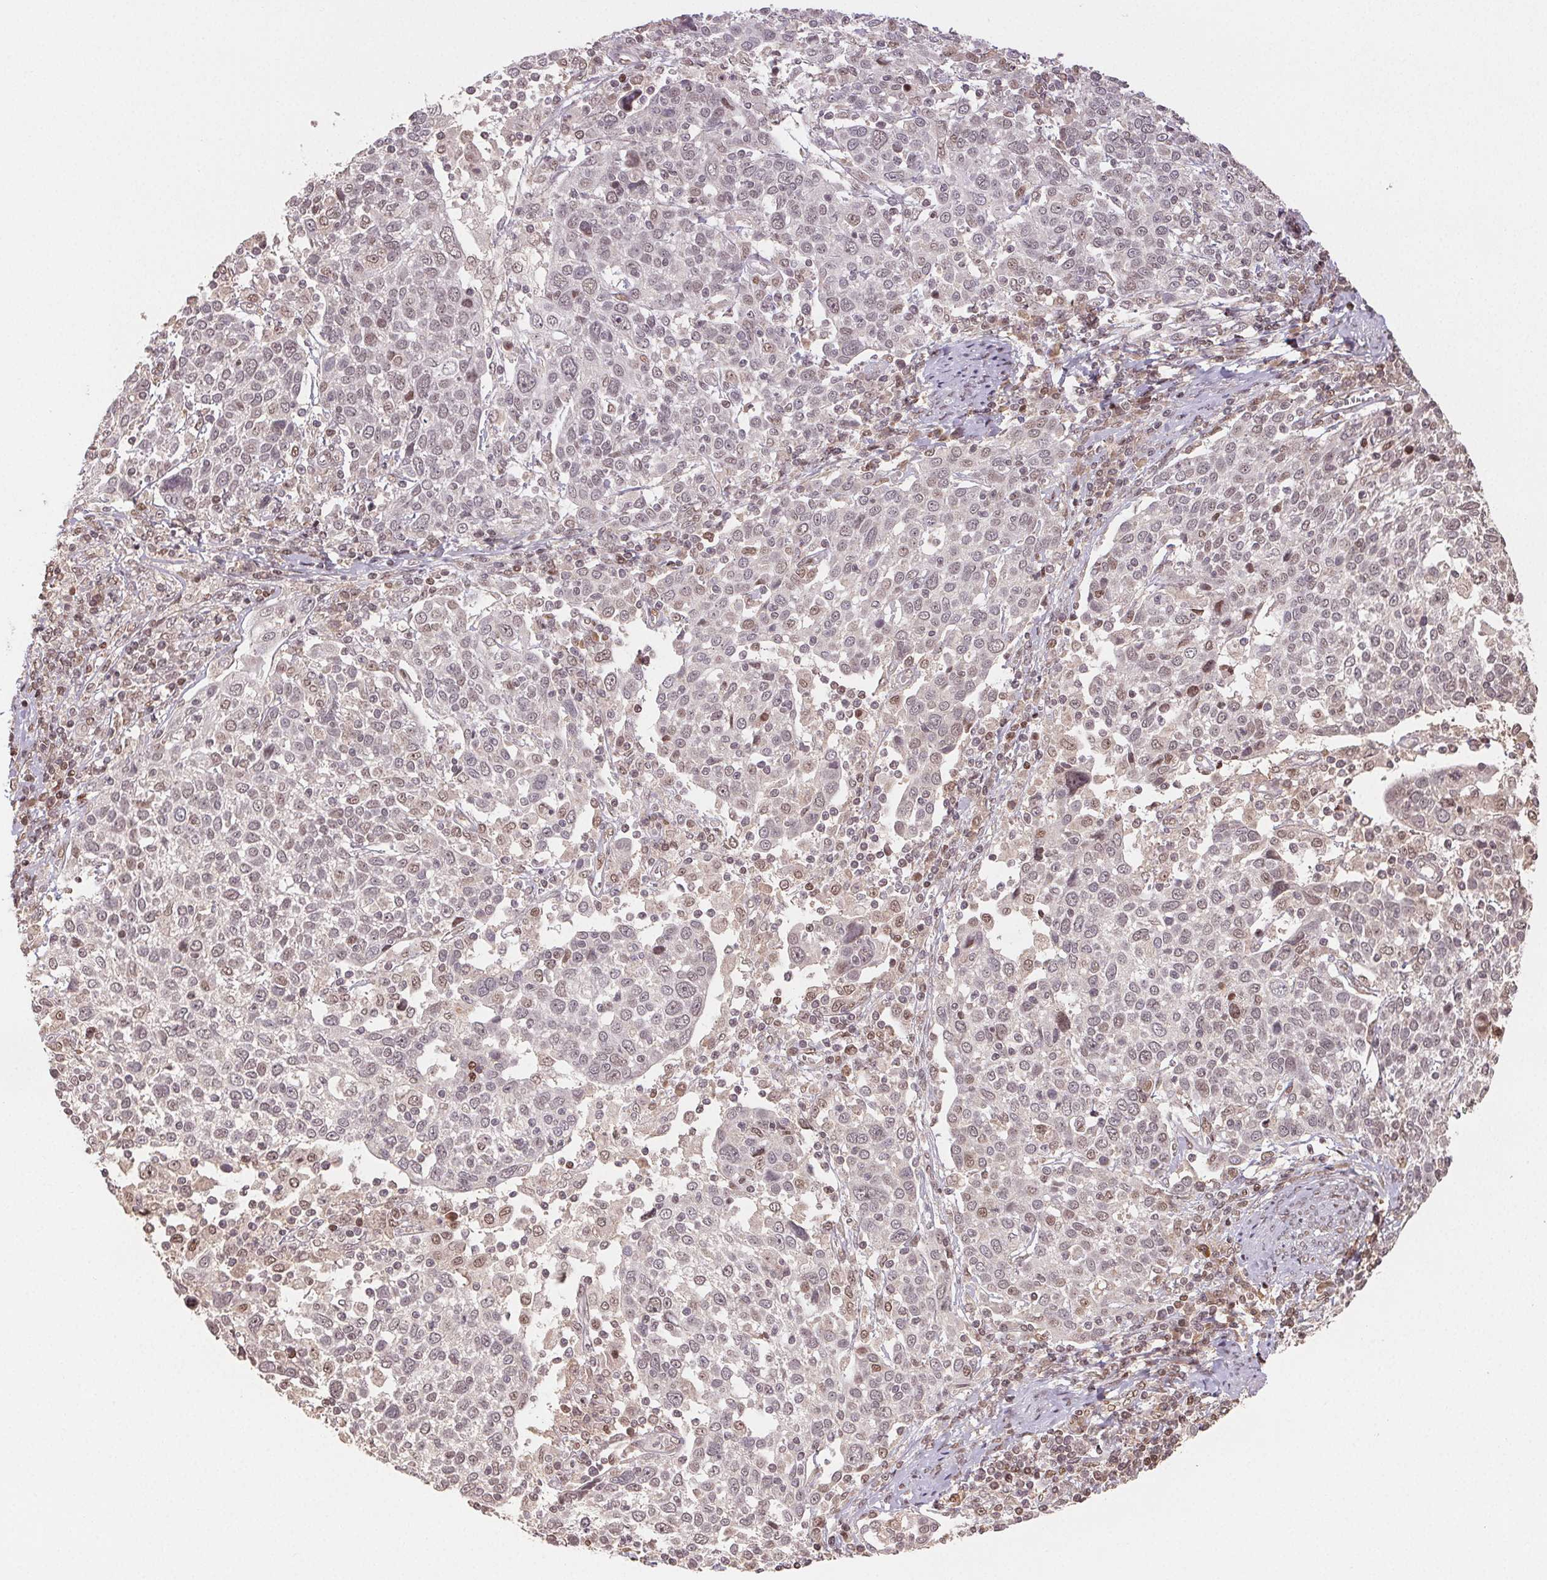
{"staining": {"intensity": "weak", "quantity": "<25%", "location": "nuclear"}, "tissue": "cervical cancer", "cell_type": "Tumor cells", "image_type": "cancer", "snomed": [{"axis": "morphology", "description": "Squamous cell carcinoma, NOS"}, {"axis": "topography", "description": "Cervix"}], "caption": "DAB (3,3'-diaminobenzidine) immunohistochemical staining of squamous cell carcinoma (cervical) reveals no significant staining in tumor cells.", "gene": "MAPKAPK2", "patient": {"sex": "female", "age": 61}}